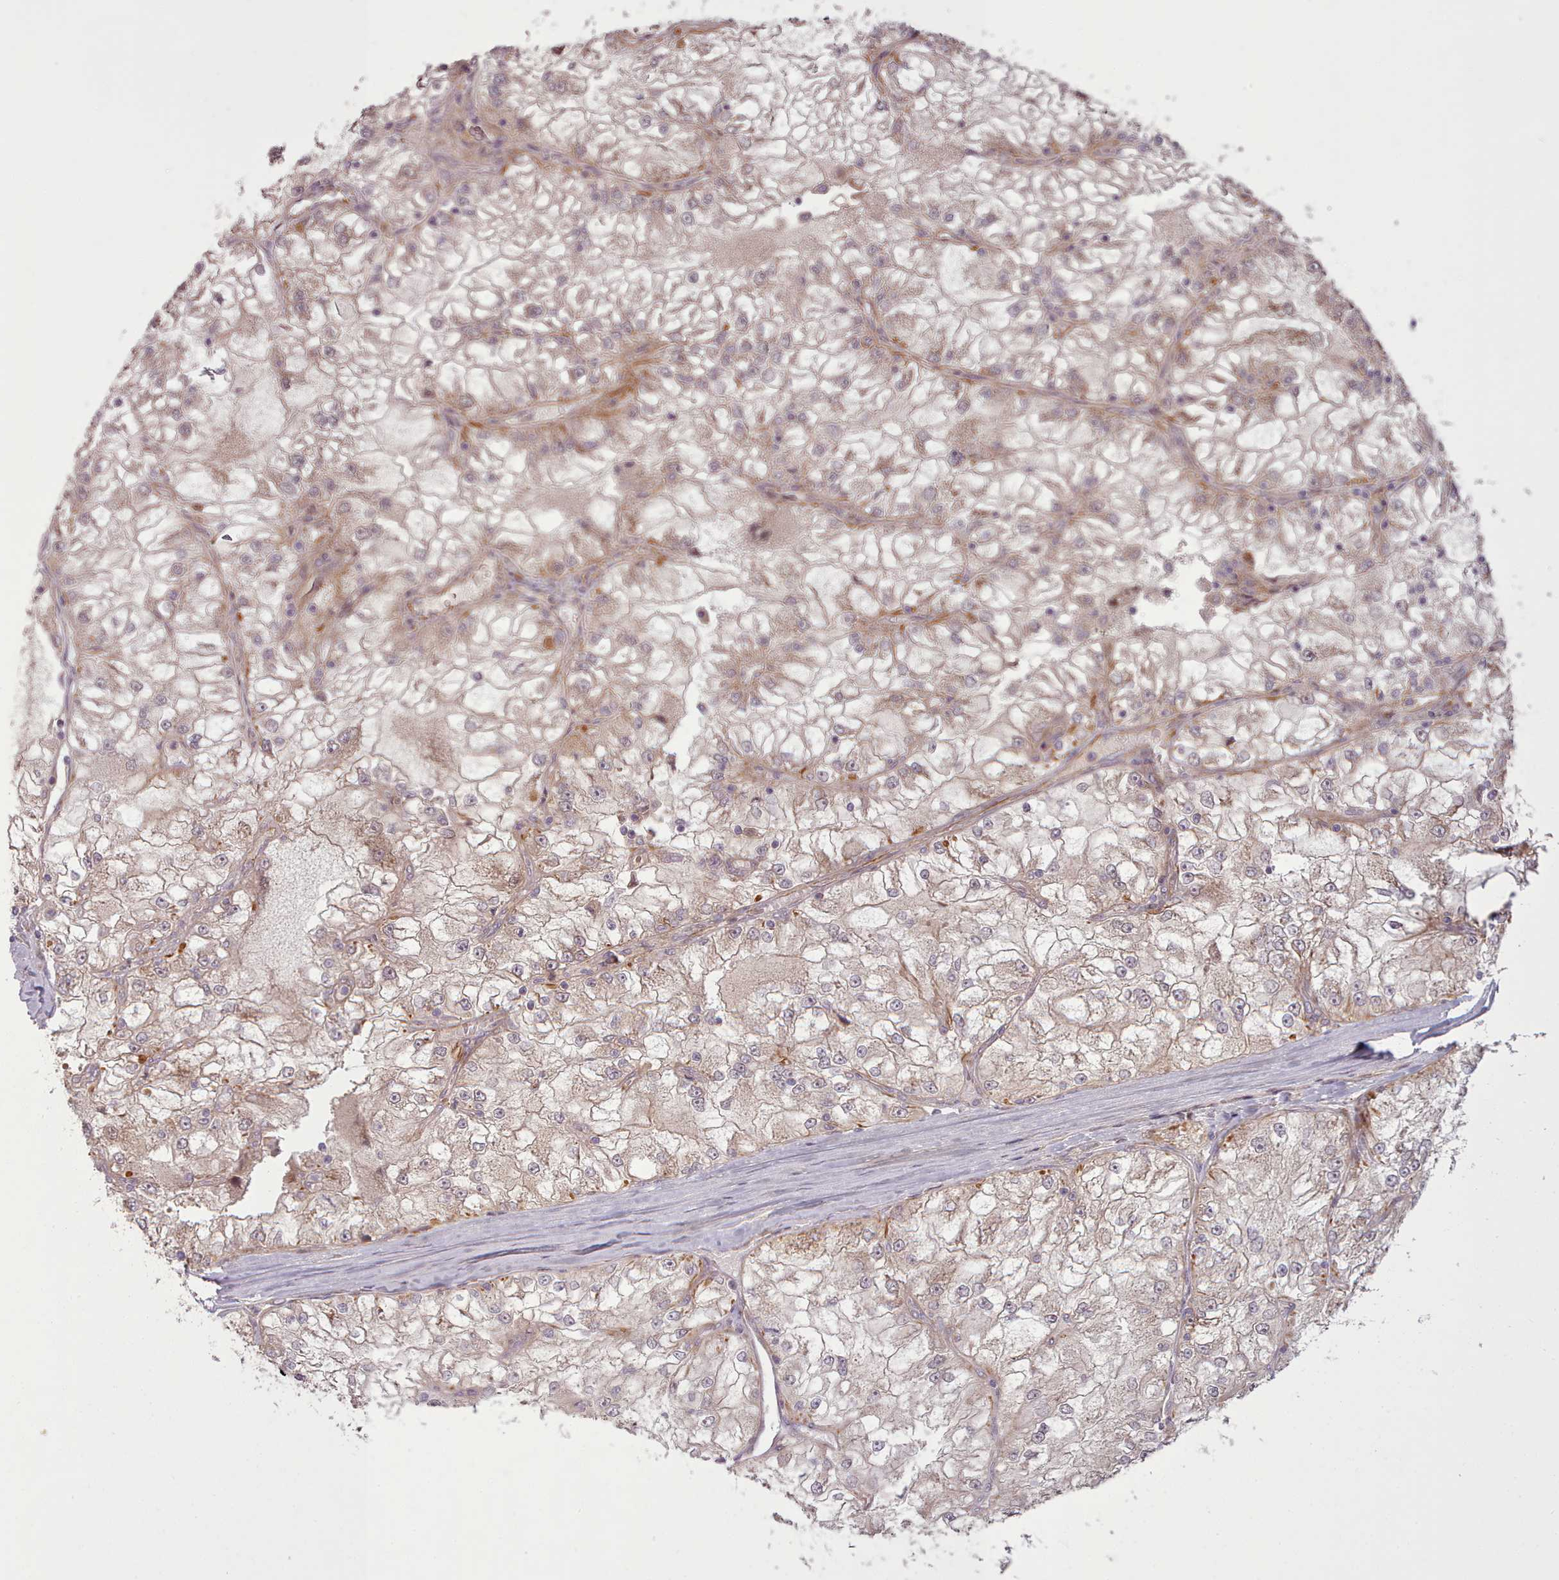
{"staining": {"intensity": "weak", "quantity": ">75%", "location": "cytoplasmic/membranous"}, "tissue": "renal cancer", "cell_type": "Tumor cells", "image_type": "cancer", "snomed": [{"axis": "morphology", "description": "Adenocarcinoma, NOS"}, {"axis": "topography", "description": "Kidney"}], "caption": "Immunohistochemical staining of renal cancer (adenocarcinoma) reveals weak cytoplasmic/membranous protein positivity in approximately >75% of tumor cells.", "gene": "GBGT1", "patient": {"sex": "female", "age": 72}}